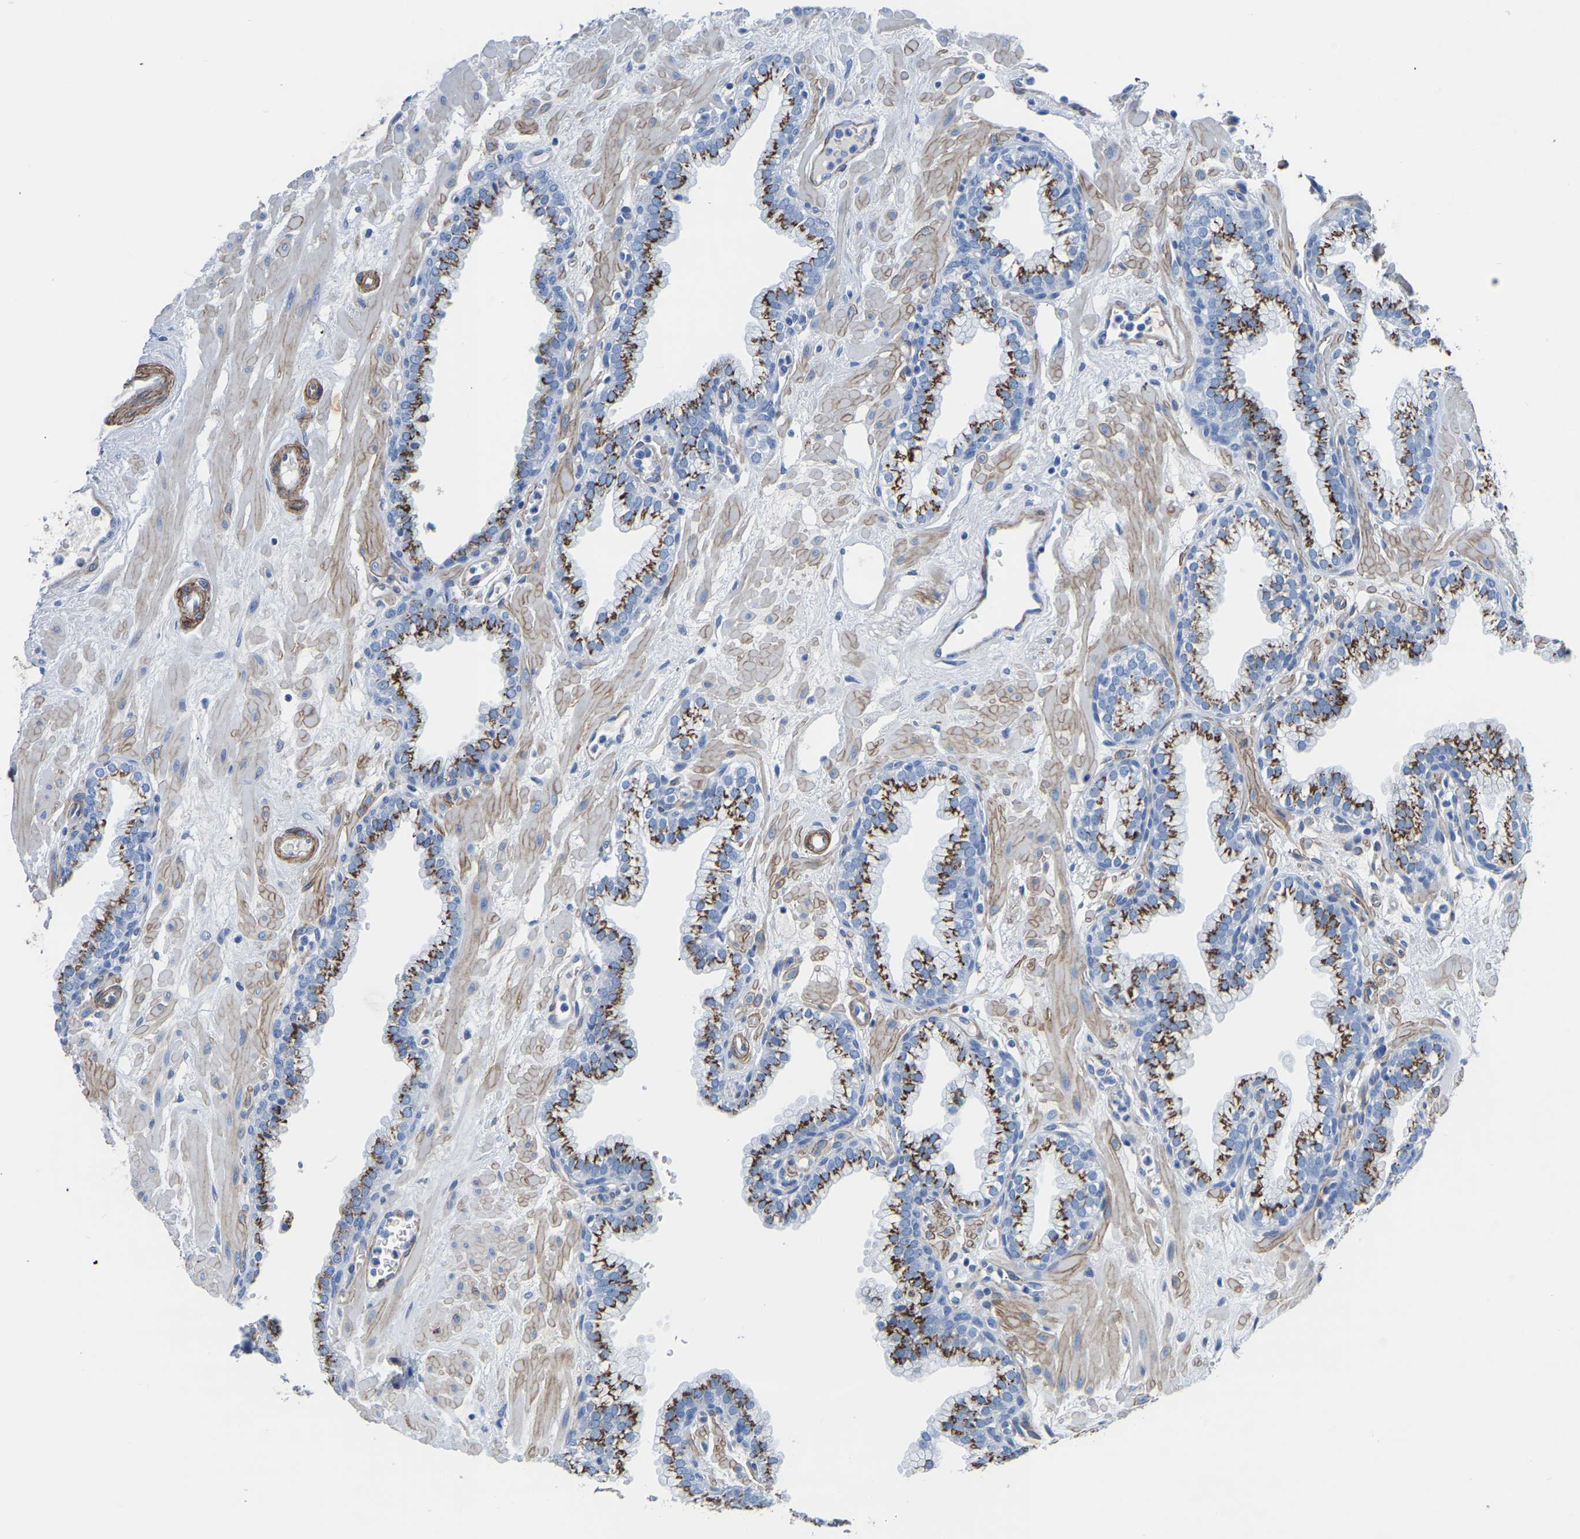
{"staining": {"intensity": "strong", "quantity": ">75%", "location": "cytoplasmic/membranous"}, "tissue": "prostate", "cell_type": "Glandular cells", "image_type": "normal", "snomed": [{"axis": "morphology", "description": "Normal tissue, NOS"}, {"axis": "morphology", "description": "Urothelial carcinoma, Low grade"}, {"axis": "topography", "description": "Urinary bladder"}, {"axis": "topography", "description": "Prostate"}], "caption": "Immunohistochemistry (IHC) micrograph of benign prostate: prostate stained using IHC displays high levels of strong protein expression localized specifically in the cytoplasmic/membranous of glandular cells, appearing as a cytoplasmic/membranous brown color.", "gene": "SLC45A3", "patient": {"sex": "male", "age": 60}}